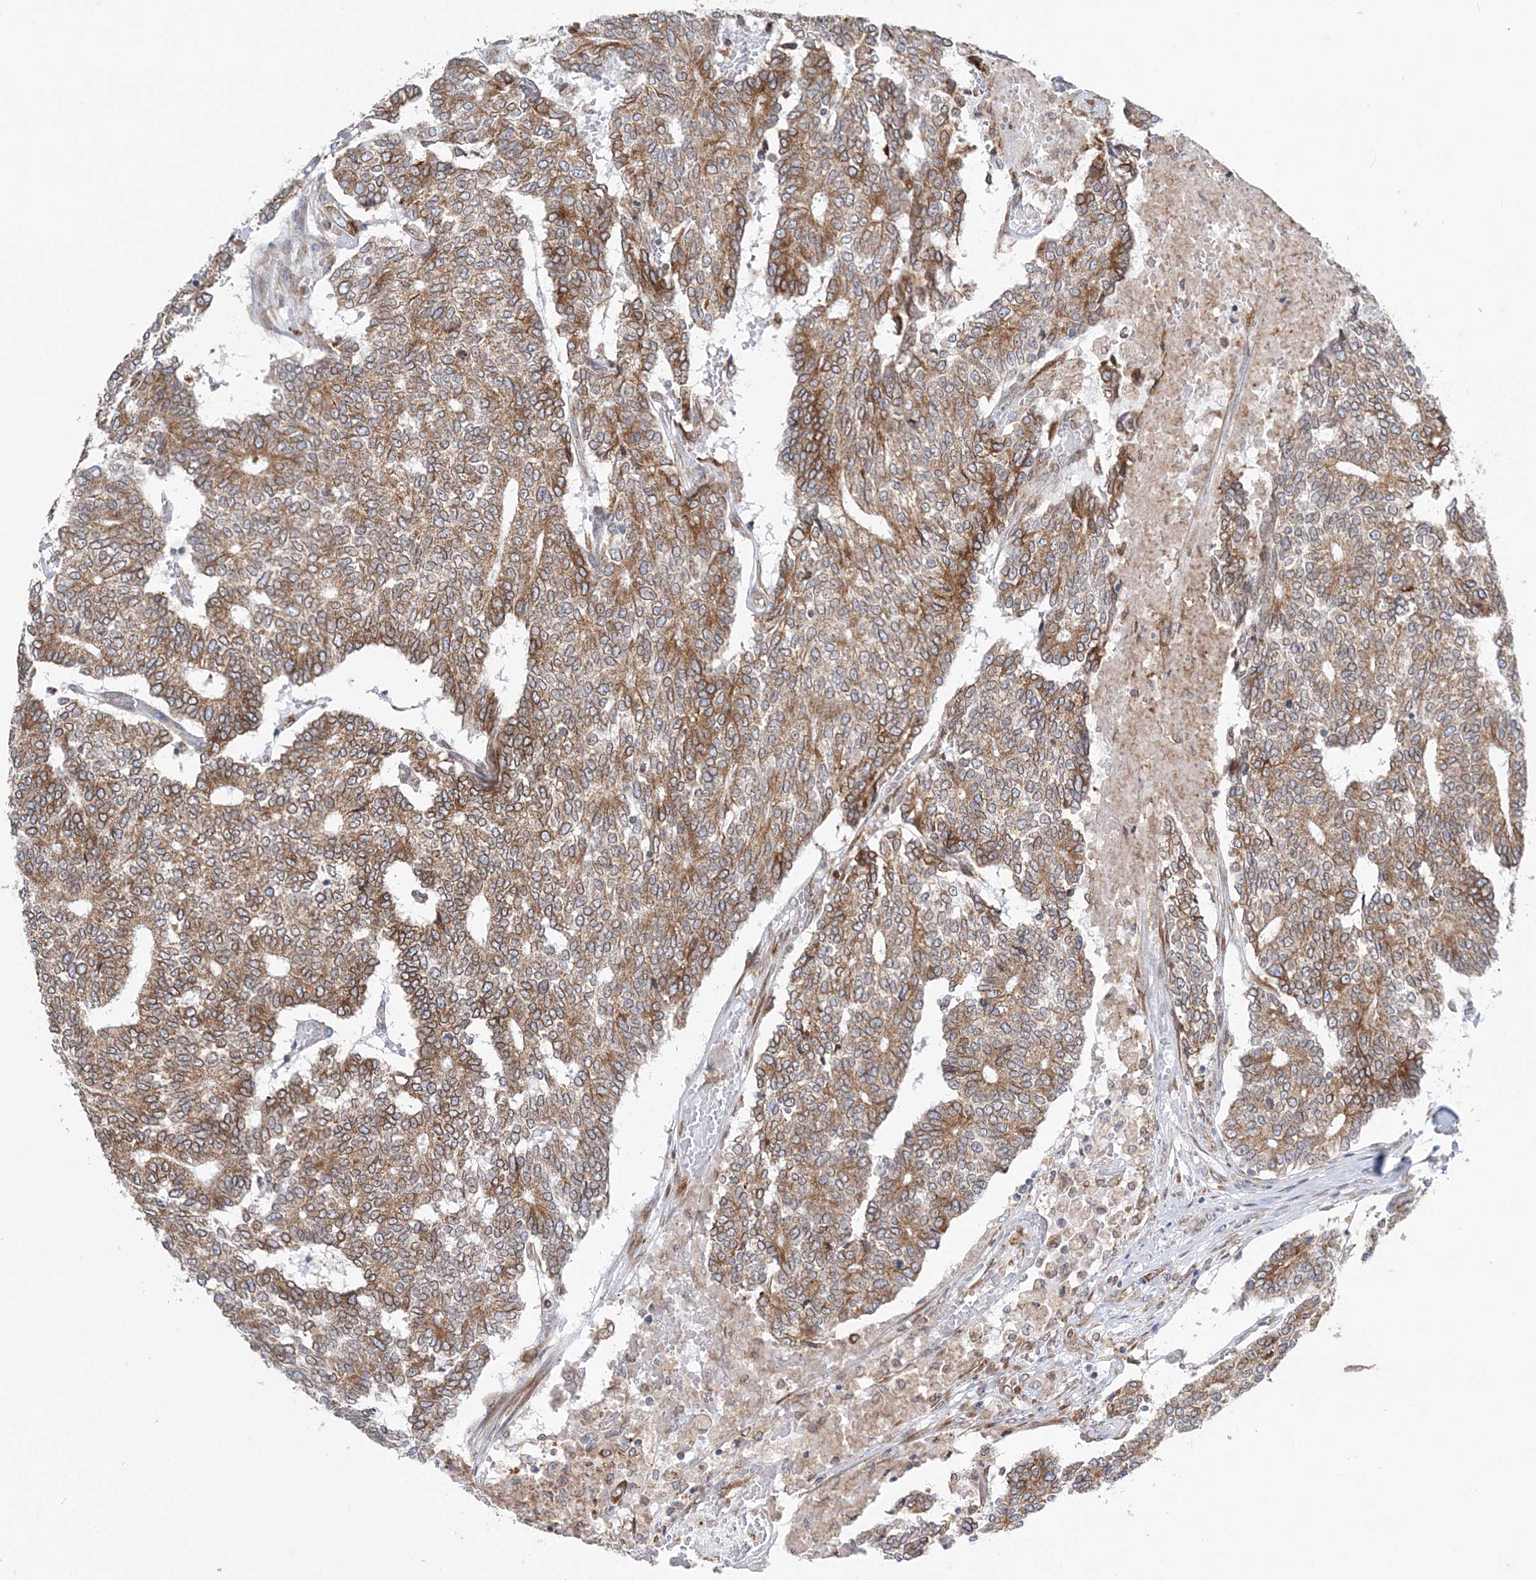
{"staining": {"intensity": "moderate", "quantity": ">75%", "location": "cytoplasmic/membranous"}, "tissue": "prostate cancer", "cell_type": "Tumor cells", "image_type": "cancer", "snomed": [{"axis": "morphology", "description": "Normal tissue, NOS"}, {"axis": "morphology", "description": "Adenocarcinoma, High grade"}, {"axis": "topography", "description": "Prostate"}, {"axis": "topography", "description": "Seminal veicle"}], "caption": "Moderate cytoplasmic/membranous positivity for a protein is seen in approximately >75% of tumor cells of high-grade adenocarcinoma (prostate) using immunohistochemistry.", "gene": "TMED10", "patient": {"sex": "male", "age": 55}}